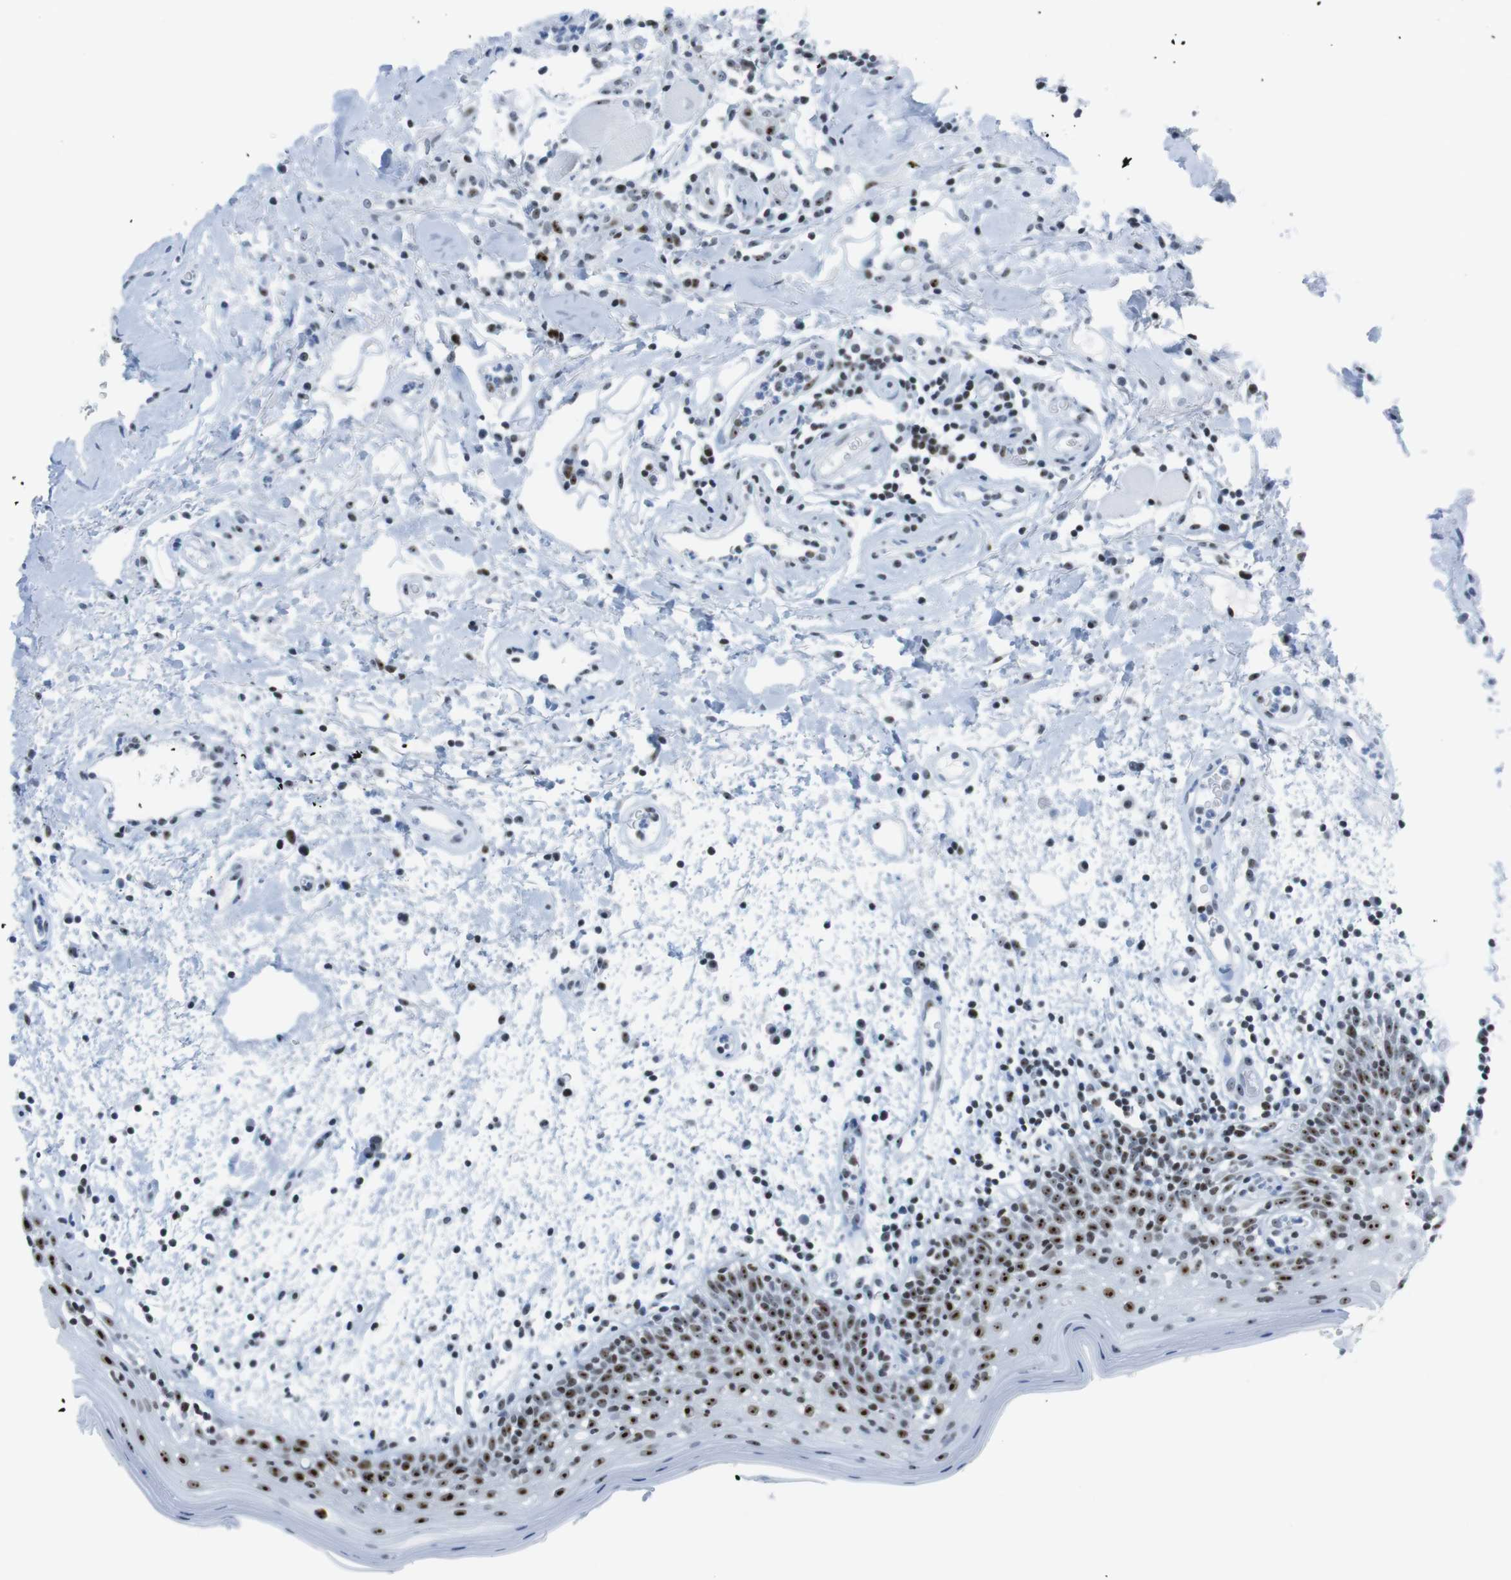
{"staining": {"intensity": "strong", "quantity": ">75%", "location": "nuclear"}, "tissue": "oral mucosa", "cell_type": "Squamous epithelial cells", "image_type": "normal", "snomed": [{"axis": "morphology", "description": "Normal tissue, NOS"}, {"axis": "morphology", "description": "Squamous cell carcinoma, NOS"}, {"axis": "topography", "description": "Skeletal muscle"}, {"axis": "topography", "description": "Oral tissue"}], "caption": "About >75% of squamous epithelial cells in benign oral mucosa show strong nuclear protein positivity as visualized by brown immunohistochemical staining.", "gene": "NIFK", "patient": {"sex": "male", "age": 71}}